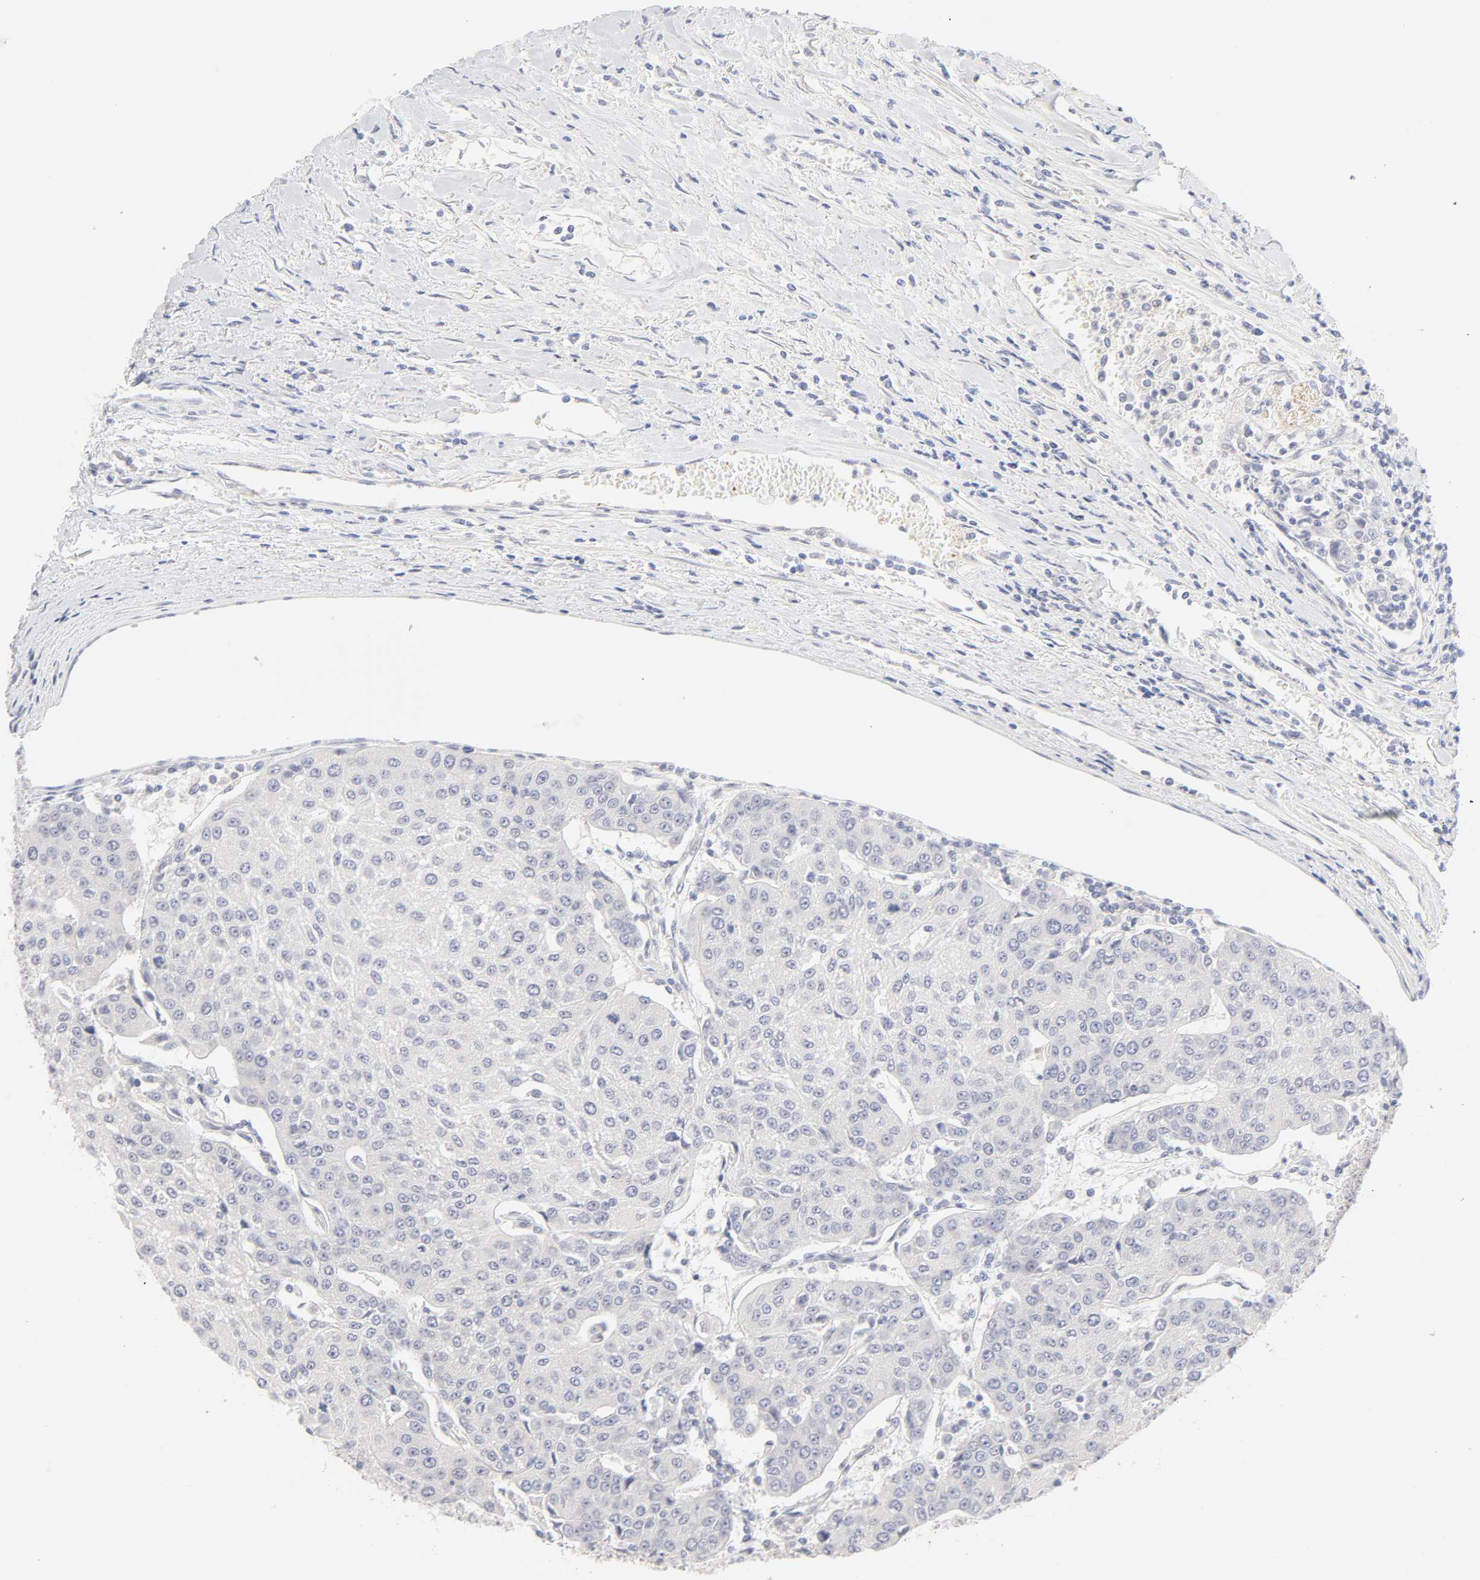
{"staining": {"intensity": "negative", "quantity": "none", "location": "none"}, "tissue": "urothelial cancer", "cell_type": "Tumor cells", "image_type": "cancer", "snomed": [{"axis": "morphology", "description": "Urothelial carcinoma, High grade"}, {"axis": "topography", "description": "Urinary bladder"}], "caption": "High magnification brightfield microscopy of urothelial cancer stained with DAB (brown) and counterstained with hematoxylin (blue): tumor cells show no significant expression. (DAB (3,3'-diaminobenzidine) immunohistochemistry, high magnification).", "gene": "CYP4B1", "patient": {"sex": "female", "age": 85}}